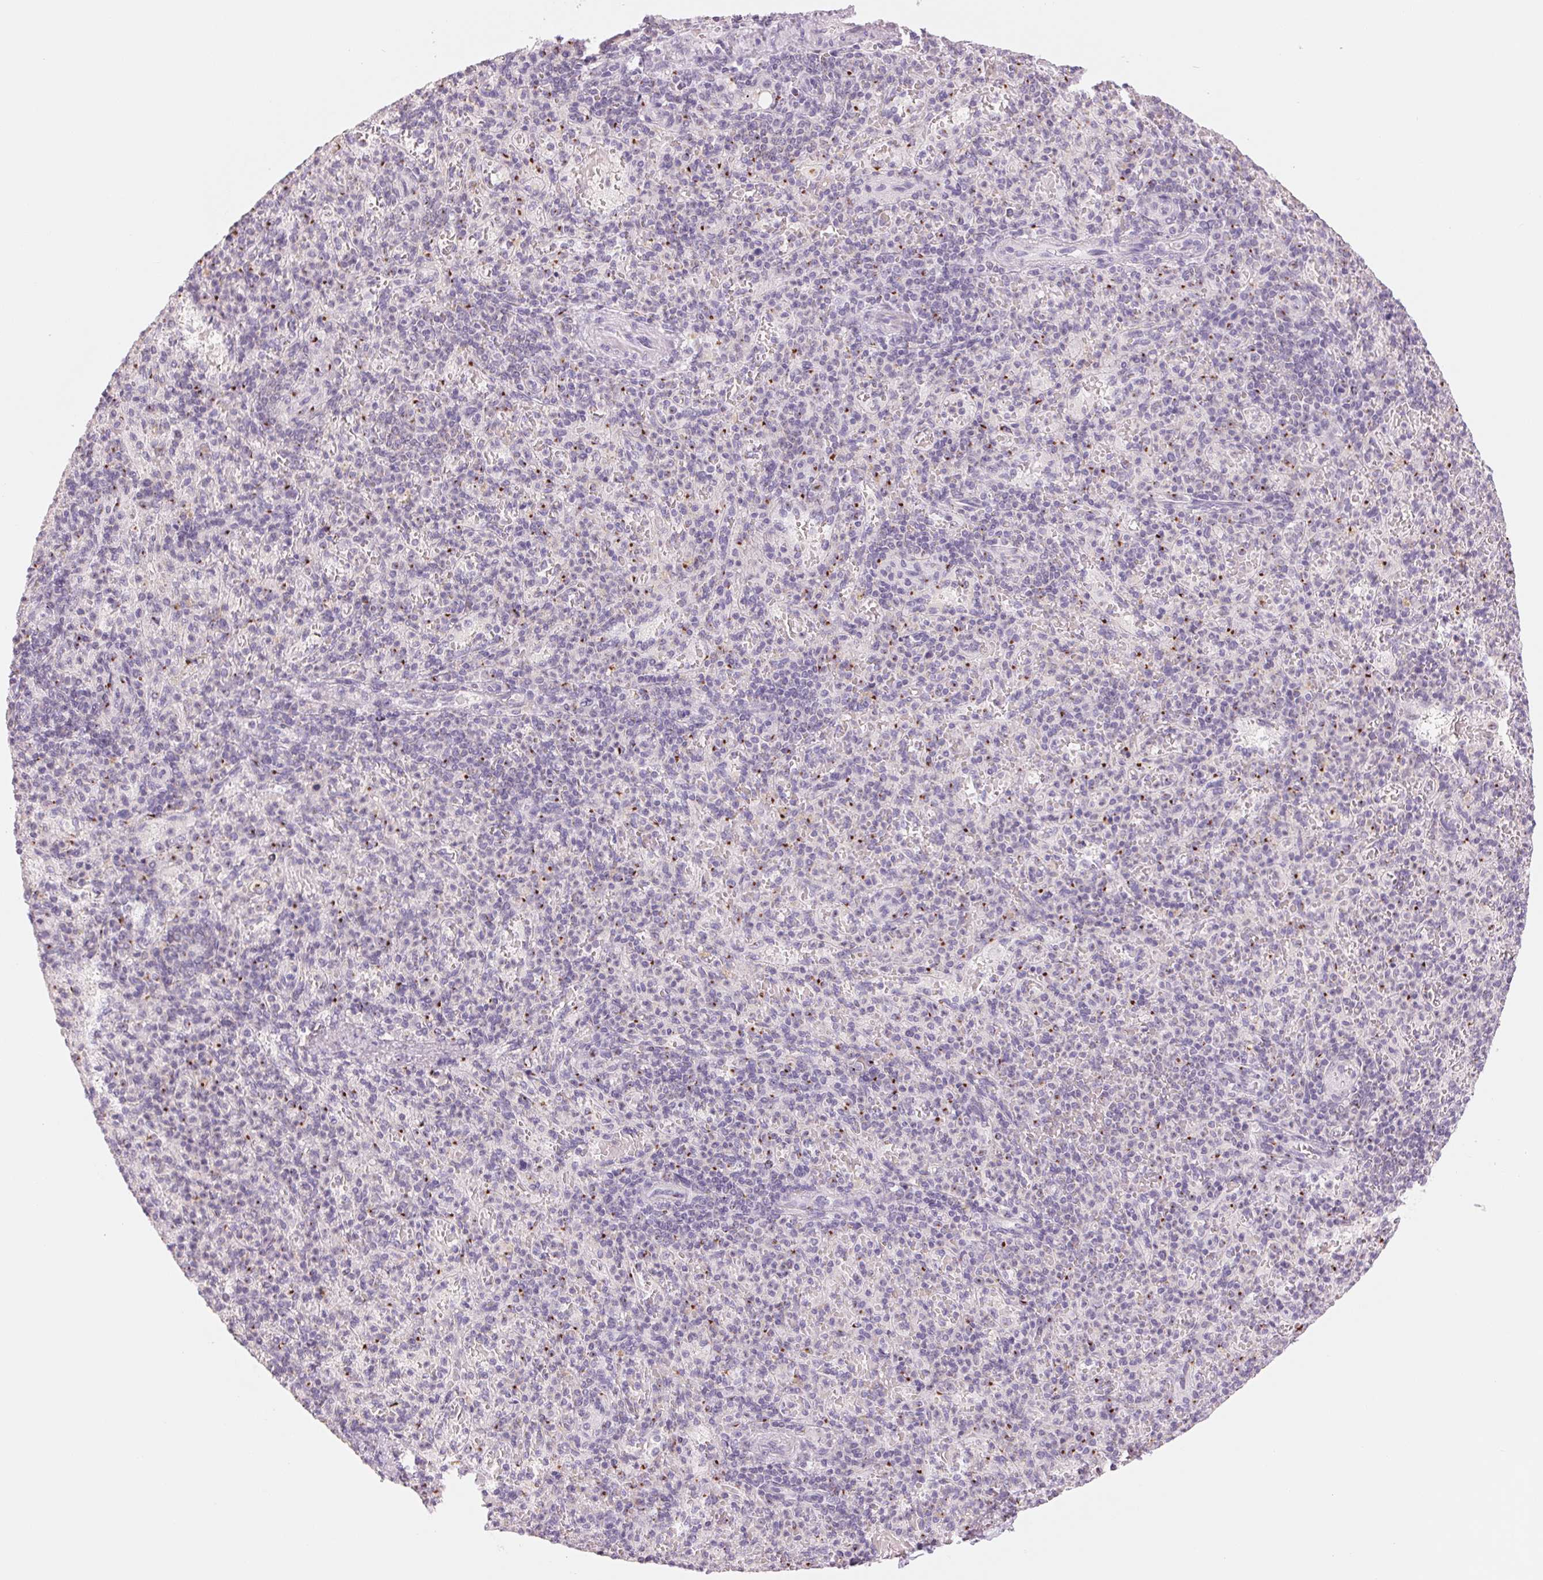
{"staining": {"intensity": "negative", "quantity": "none", "location": "none"}, "tissue": "spleen", "cell_type": "Cells in red pulp", "image_type": "normal", "snomed": [{"axis": "morphology", "description": "Normal tissue, NOS"}, {"axis": "topography", "description": "Spleen"}], "caption": "The photomicrograph reveals no staining of cells in red pulp in normal spleen.", "gene": "GALNT7", "patient": {"sex": "female", "age": 74}}